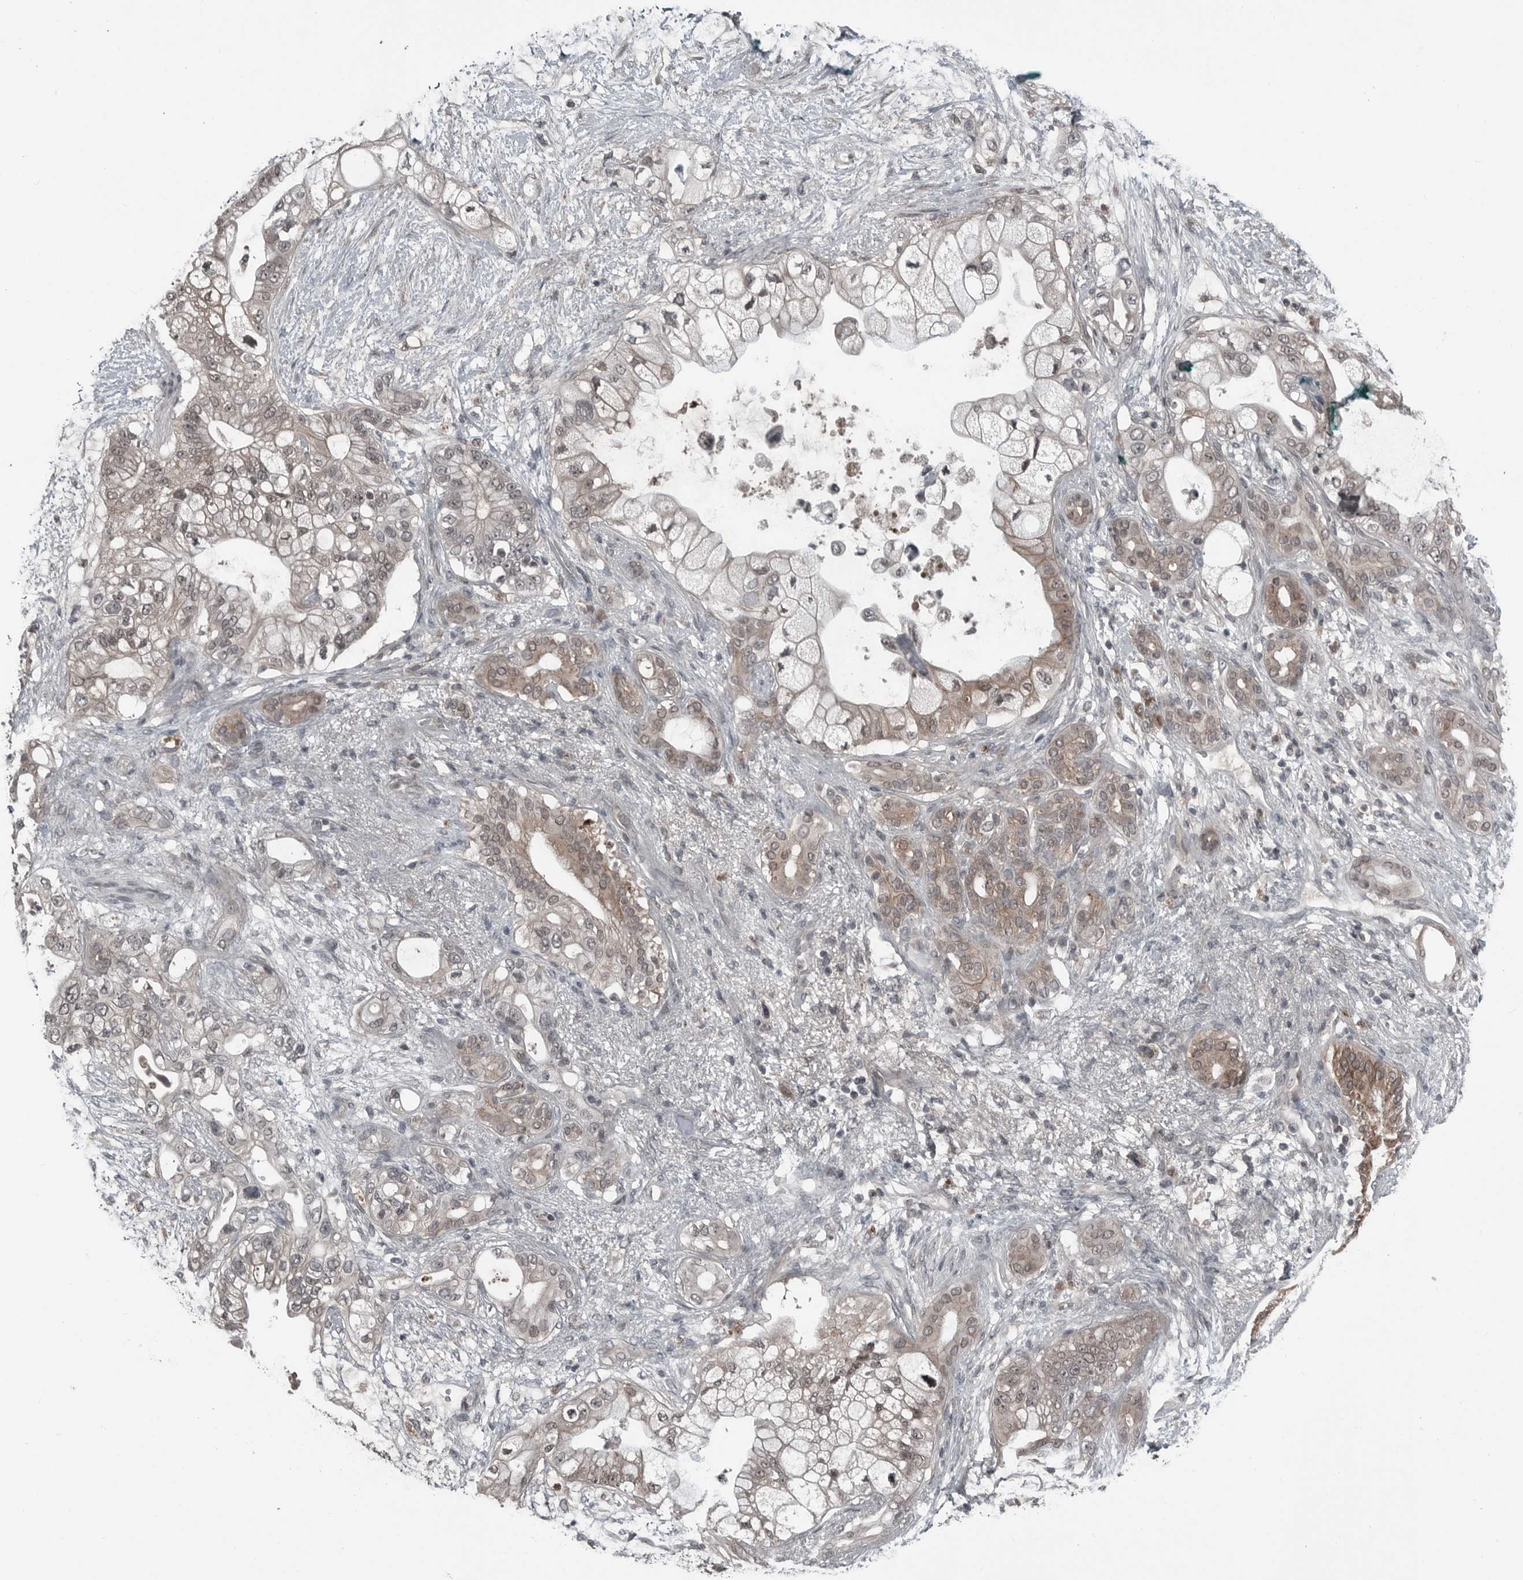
{"staining": {"intensity": "weak", "quantity": ">75%", "location": "cytoplasmic/membranous,nuclear"}, "tissue": "pancreatic cancer", "cell_type": "Tumor cells", "image_type": "cancer", "snomed": [{"axis": "morphology", "description": "Adenocarcinoma, NOS"}, {"axis": "topography", "description": "Pancreas"}], "caption": "The micrograph exhibits staining of pancreatic adenocarcinoma, revealing weak cytoplasmic/membranous and nuclear protein expression (brown color) within tumor cells.", "gene": "GAK", "patient": {"sex": "male", "age": 53}}